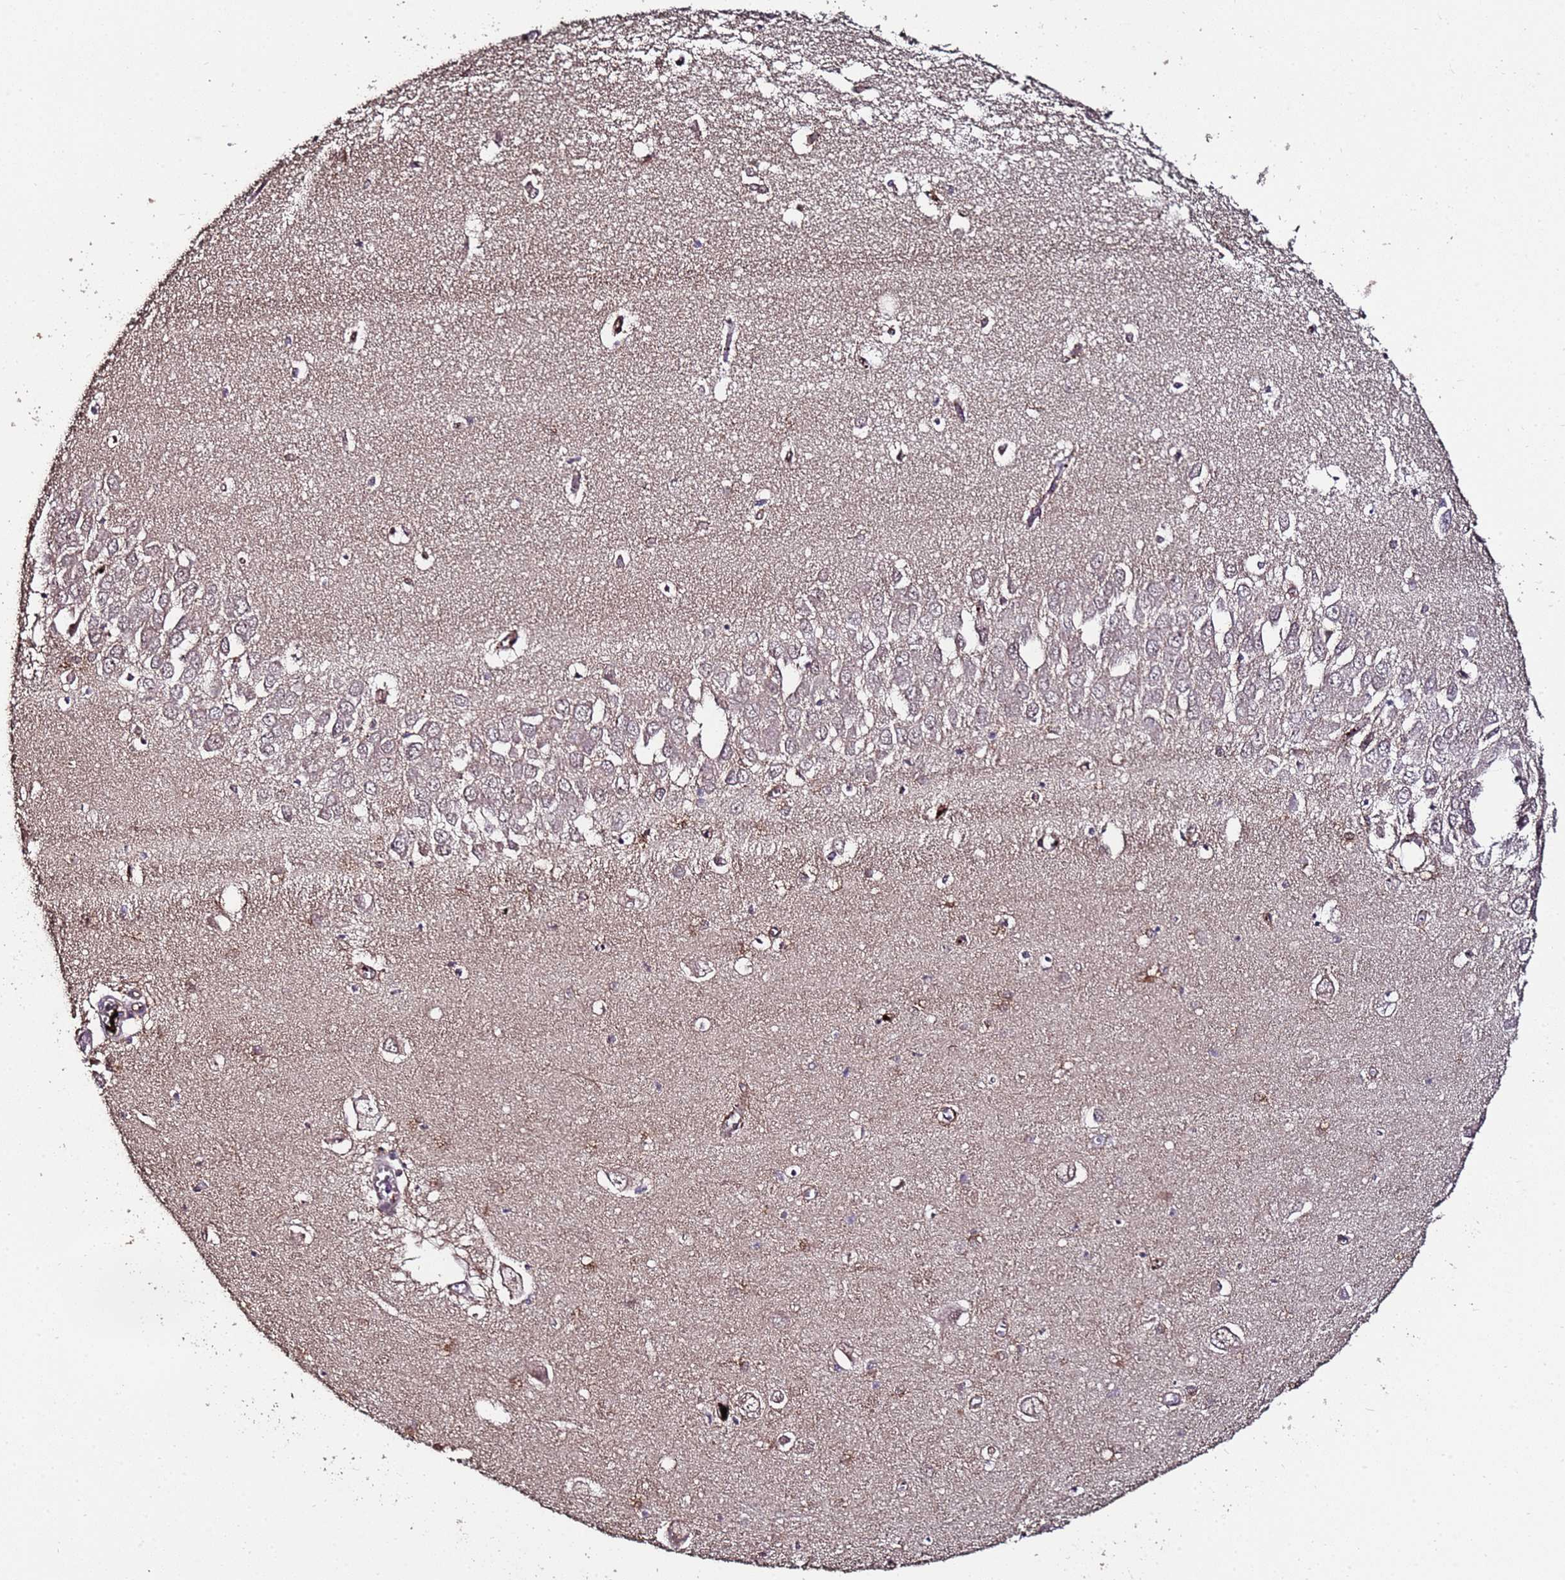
{"staining": {"intensity": "moderate", "quantity": "<25%", "location": "cytoplasmic/membranous"}, "tissue": "hippocampus", "cell_type": "Glial cells", "image_type": "normal", "snomed": [{"axis": "morphology", "description": "Normal tissue, NOS"}, {"axis": "topography", "description": "Hippocampus"}], "caption": "The photomicrograph displays staining of benign hippocampus, revealing moderate cytoplasmic/membranous protein positivity (brown color) within glial cells. (DAB (3,3'-diaminobenzidine) IHC with brightfield microscopy, high magnification).", "gene": "PRODH", "patient": {"sex": "male", "age": 70}}